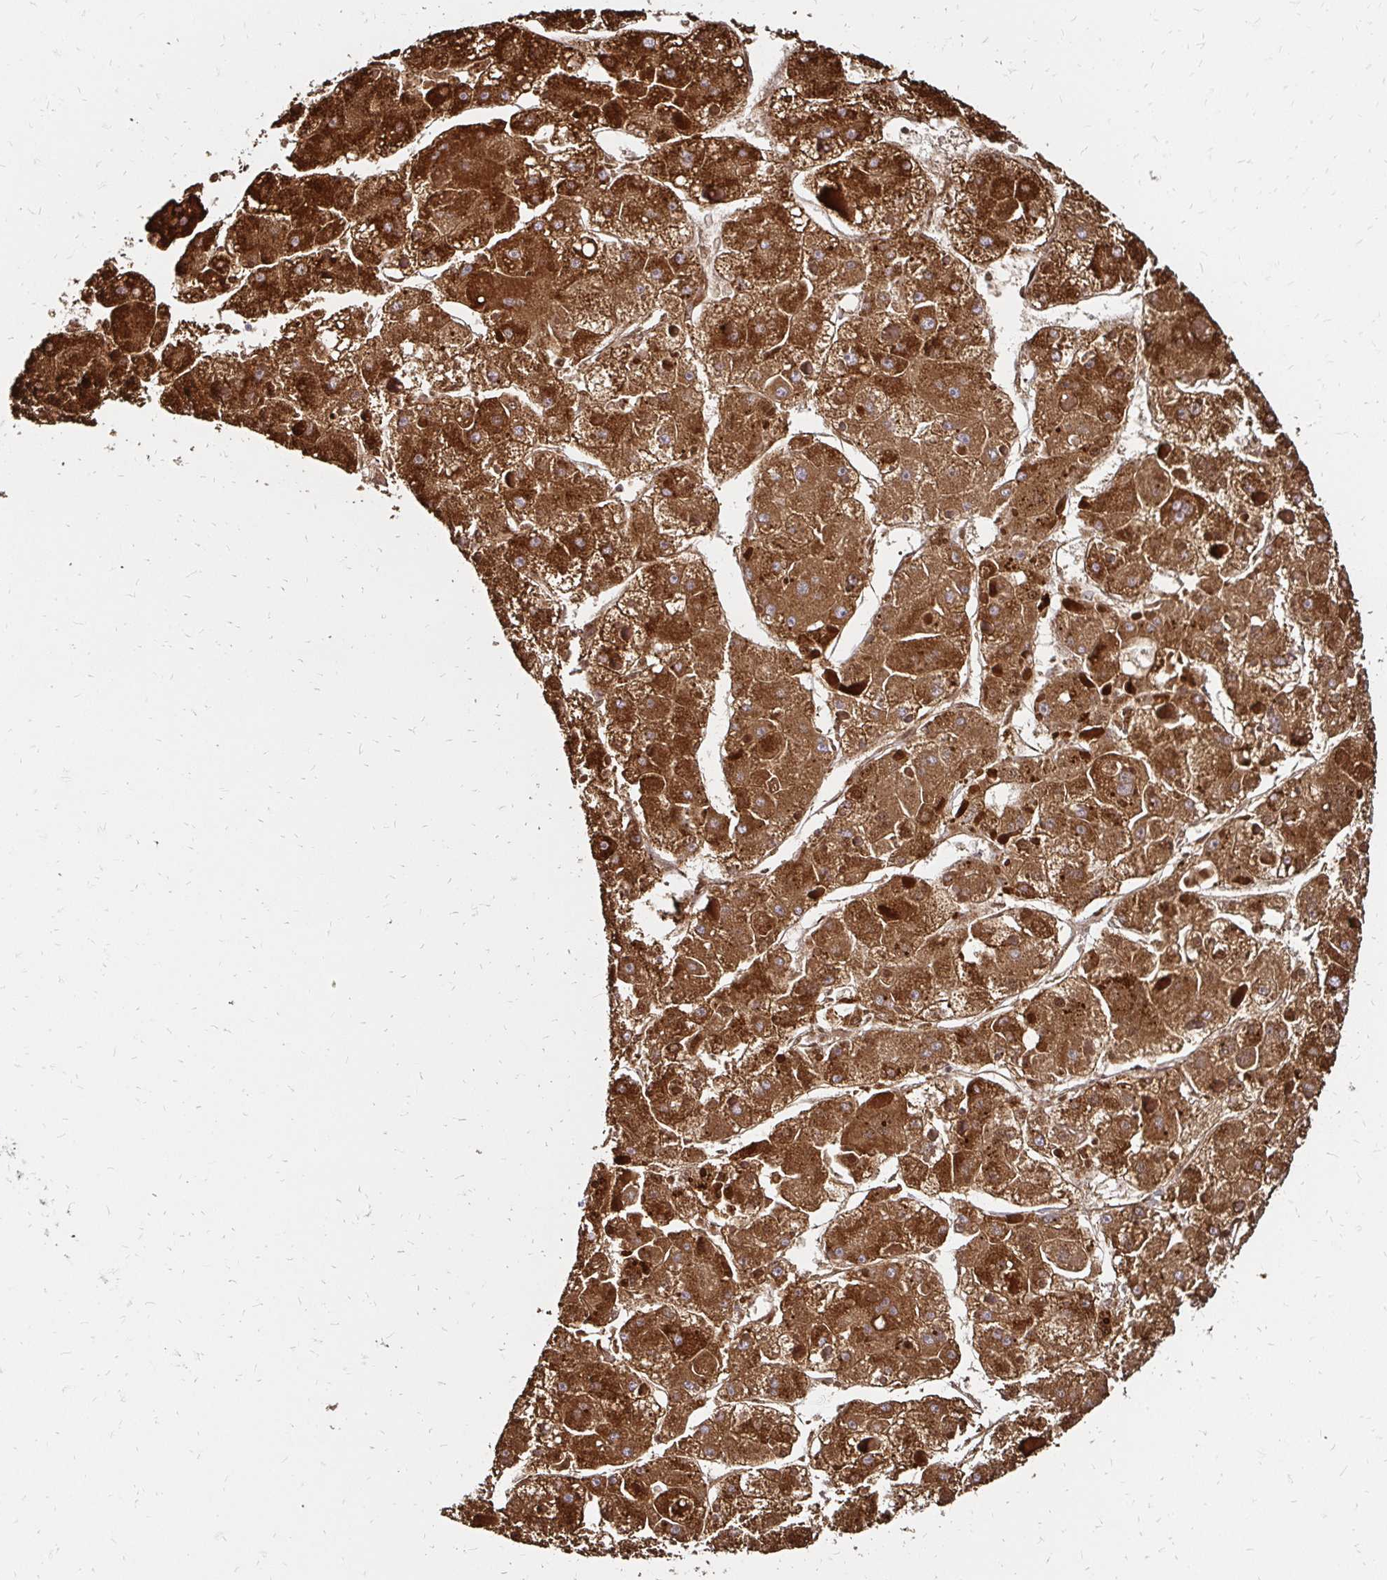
{"staining": {"intensity": "strong", "quantity": ">75%", "location": "cytoplasmic/membranous"}, "tissue": "liver cancer", "cell_type": "Tumor cells", "image_type": "cancer", "snomed": [{"axis": "morphology", "description": "Carcinoma, Hepatocellular, NOS"}, {"axis": "topography", "description": "Liver"}], "caption": "Immunohistochemical staining of liver hepatocellular carcinoma shows strong cytoplasmic/membranous protein expression in approximately >75% of tumor cells.", "gene": "ZW10", "patient": {"sex": "female", "age": 73}}